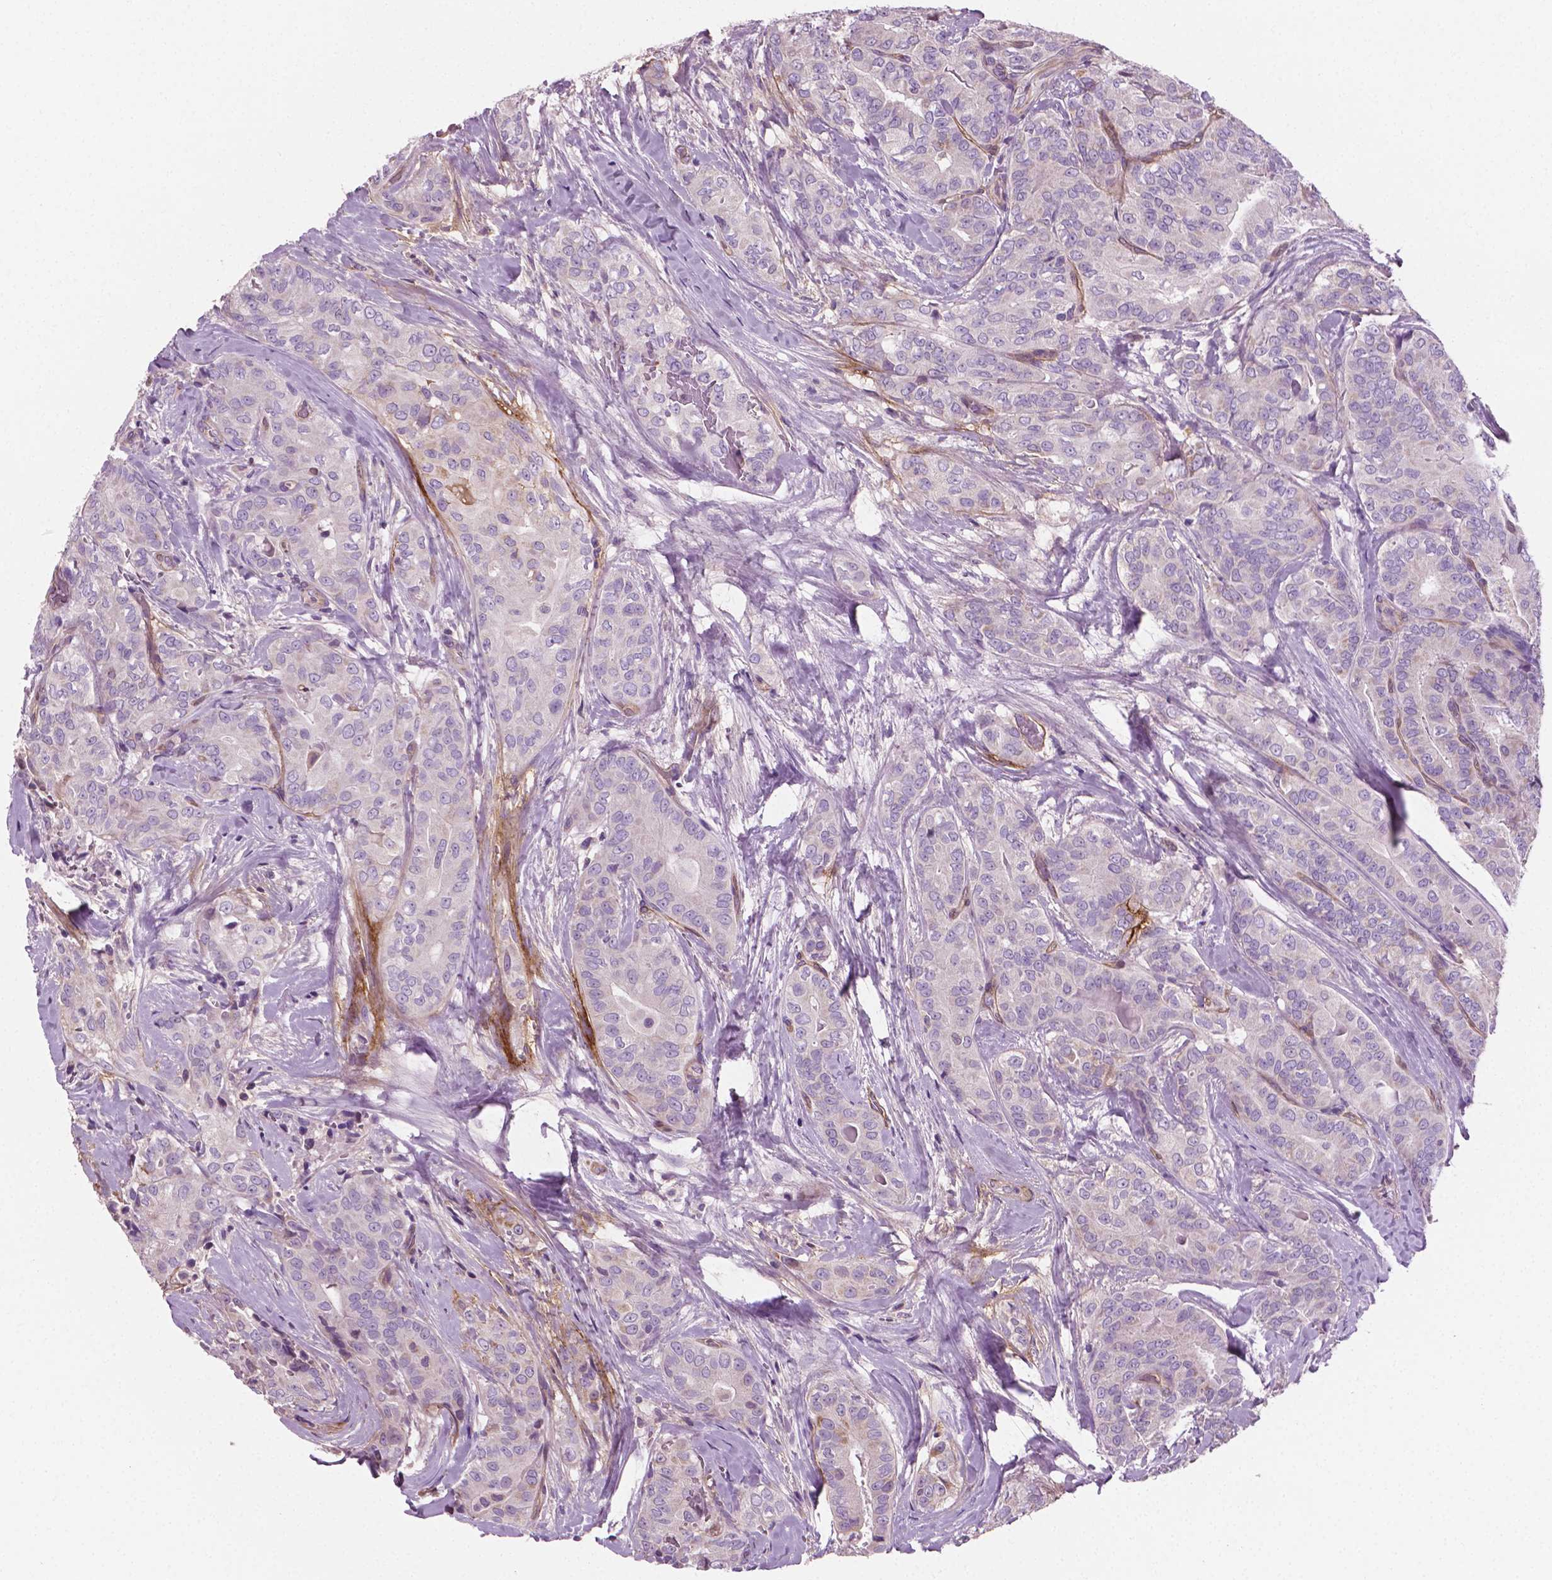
{"staining": {"intensity": "negative", "quantity": "none", "location": "none"}, "tissue": "thyroid cancer", "cell_type": "Tumor cells", "image_type": "cancer", "snomed": [{"axis": "morphology", "description": "Papillary adenocarcinoma, NOS"}, {"axis": "topography", "description": "Thyroid gland"}], "caption": "Tumor cells are negative for protein expression in human thyroid cancer (papillary adenocarcinoma).", "gene": "PTX3", "patient": {"sex": "male", "age": 61}}